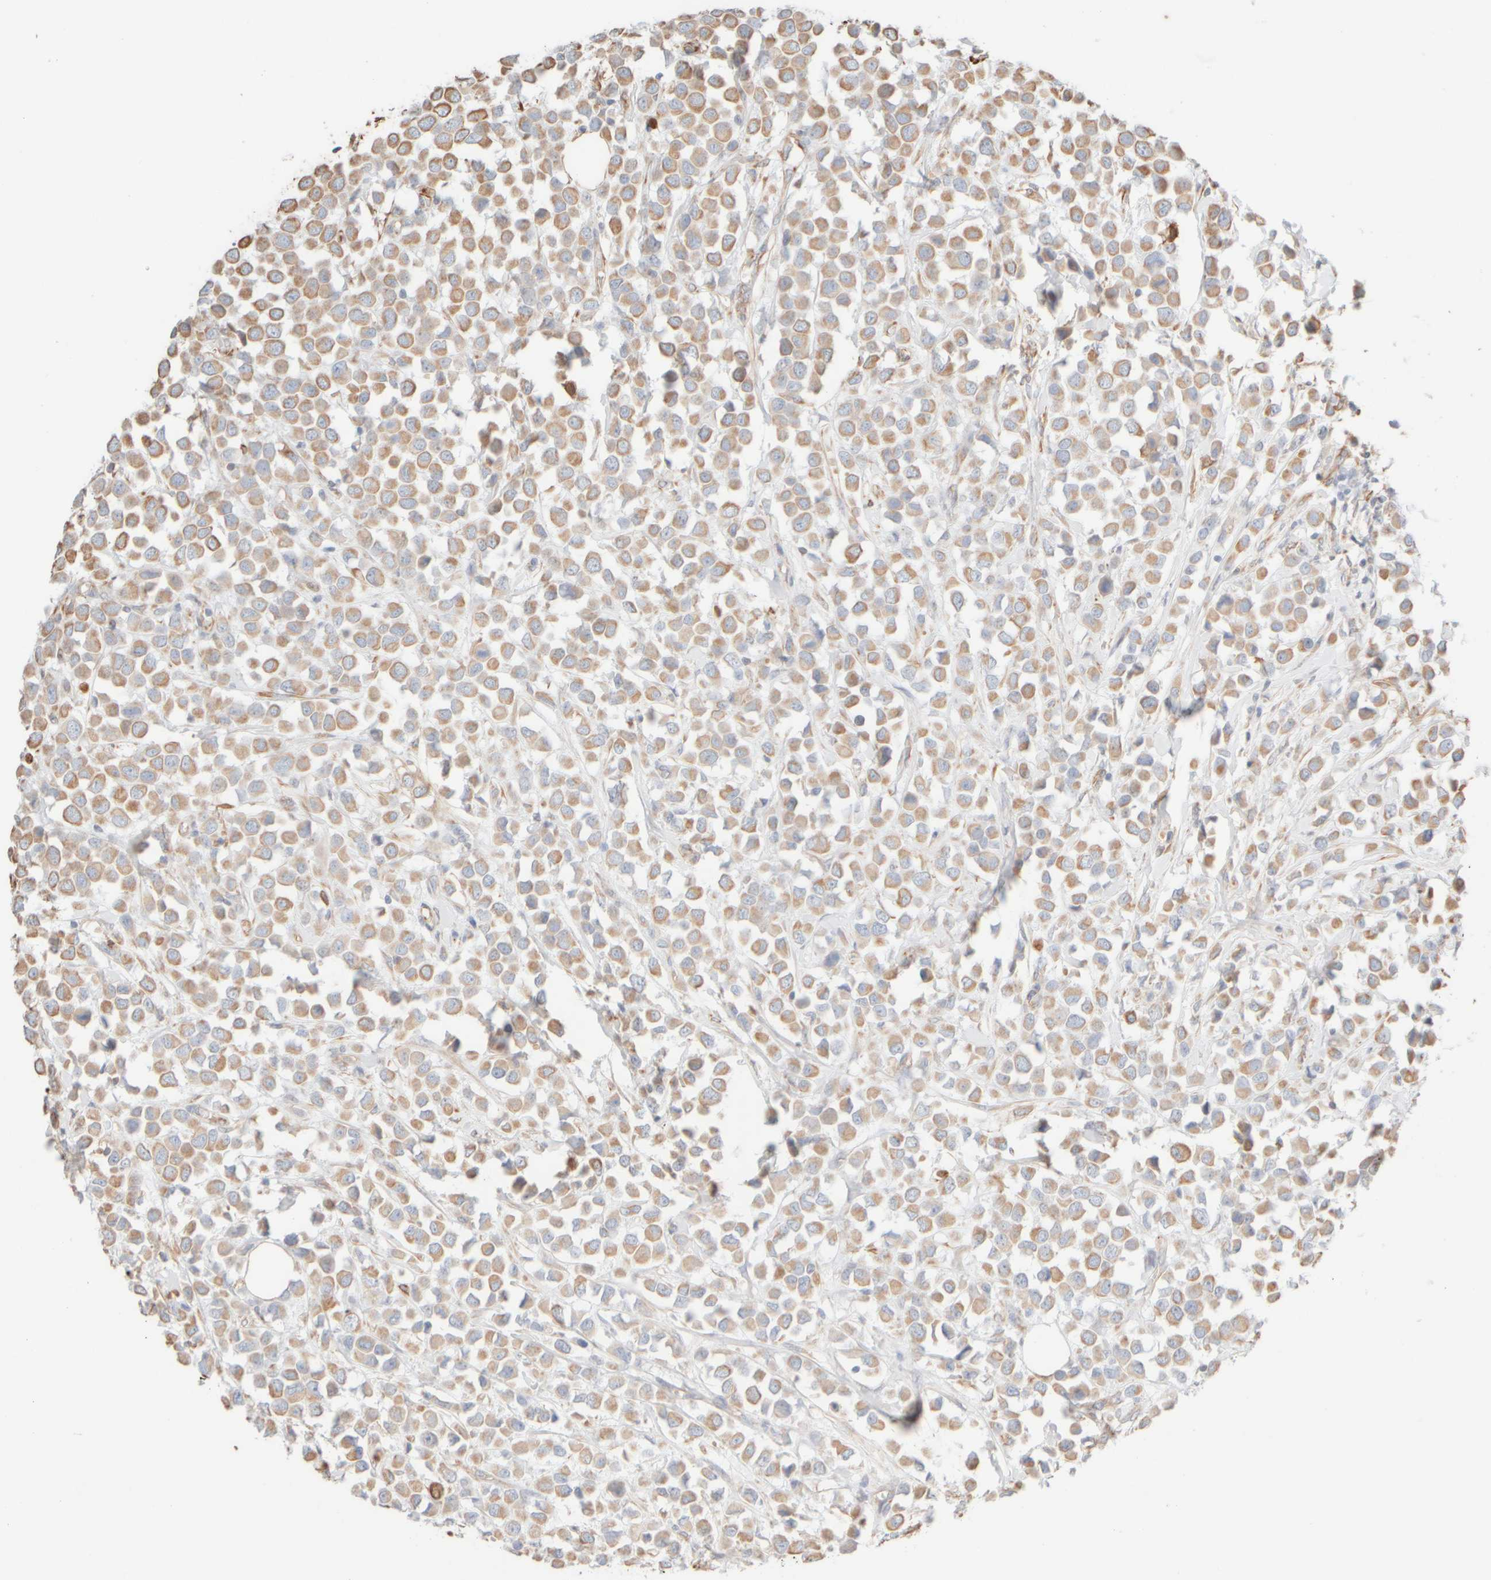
{"staining": {"intensity": "moderate", "quantity": ">75%", "location": "cytoplasmic/membranous"}, "tissue": "breast cancer", "cell_type": "Tumor cells", "image_type": "cancer", "snomed": [{"axis": "morphology", "description": "Duct carcinoma"}, {"axis": "topography", "description": "Breast"}], "caption": "Immunohistochemistry (DAB (3,3'-diaminobenzidine)) staining of human invasive ductal carcinoma (breast) exhibits moderate cytoplasmic/membranous protein positivity in approximately >75% of tumor cells.", "gene": "KRT15", "patient": {"sex": "female", "age": 61}}